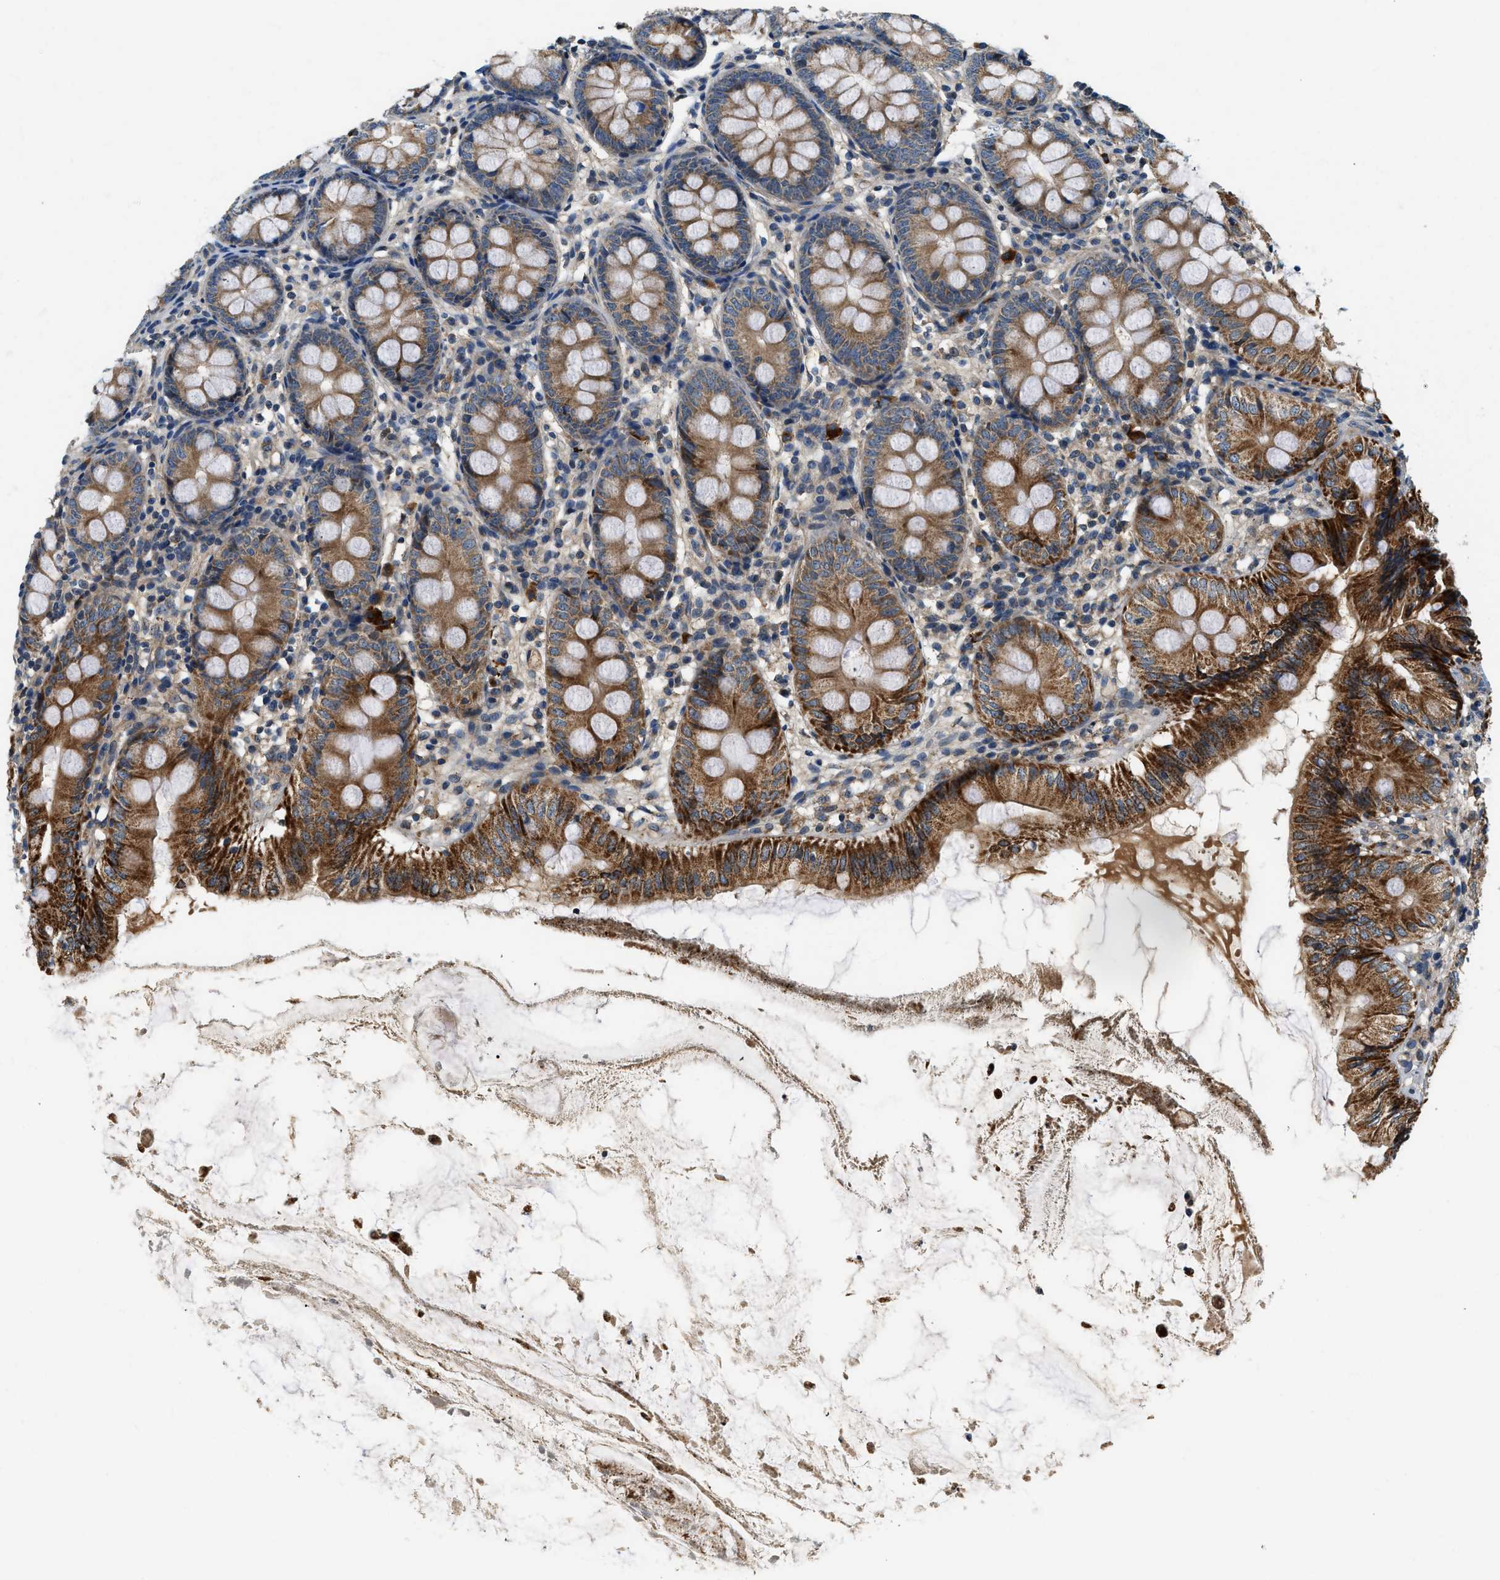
{"staining": {"intensity": "strong", "quantity": ">75%", "location": "cytoplasmic/membranous"}, "tissue": "appendix", "cell_type": "Glandular cells", "image_type": "normal", "snomed": [{"axis": "morphology", "description": "Normal tissue, NOS"}, {"axis": "topography", "description": "Appendix"}], "caption": "Benign appendix shows strong cytoplasmic/membranous expression in about >75% of glandular cells (DAB (3,3'-diaminobenzidine) IHC with brightfield microscopy, high magnification)..", "gene": "KCNK1", "patient": {"sex": "female", "age": 77}}